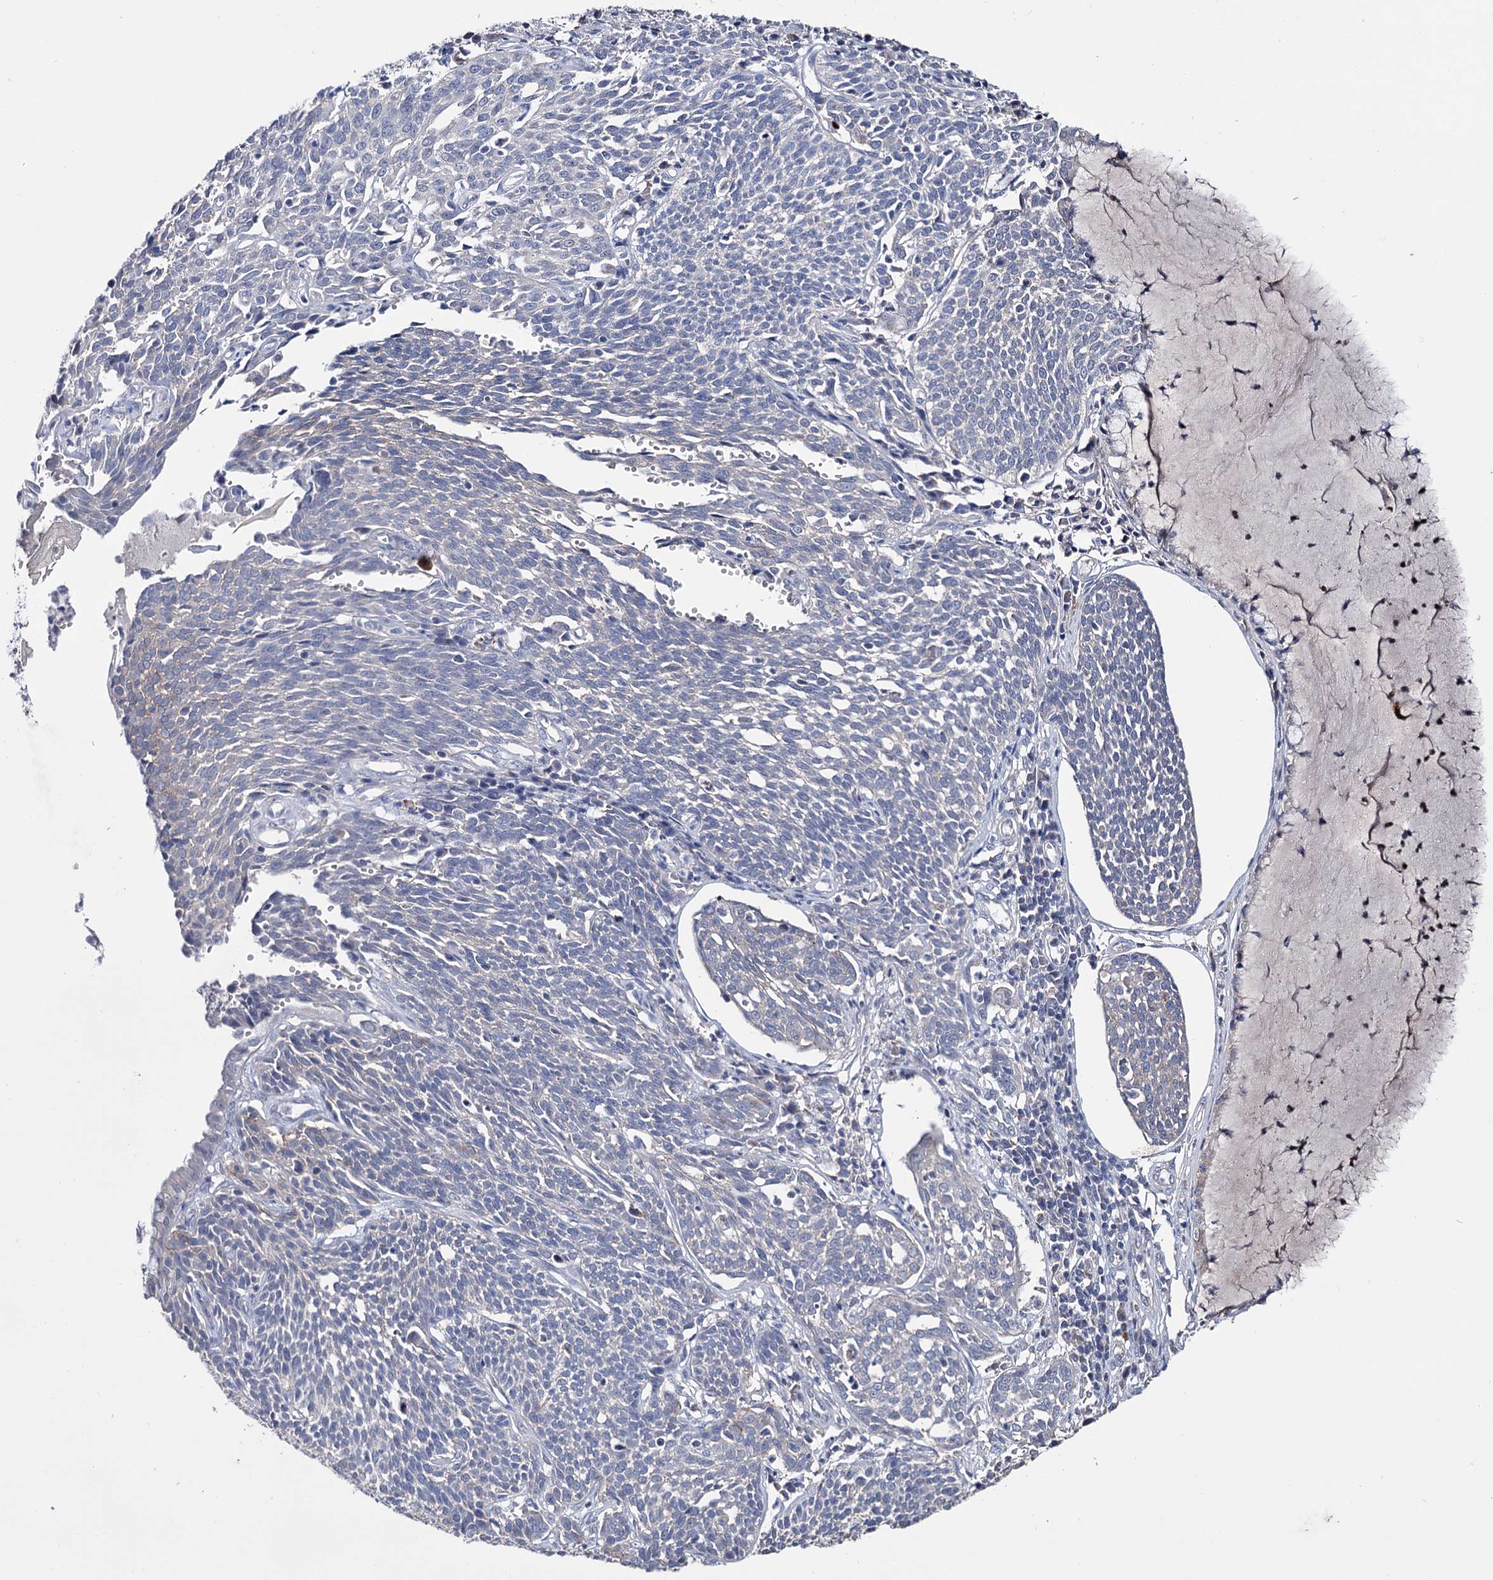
{"staining": {"intensity": "negative", "quantity": "none", "location": "none"}, "tissue": "cervical cancer", "cell_type": "Tumor cells", "image_type": "cancer", "snomed": [{"axis": "morphology", "description": "Squamous cell carcinoma, NOS"}, {"axis": "topography", "description": "Cervix"}], "caption": "DAB (3,3'-diaminobenzidine) immunohistochemical staining of cervical squamous cell carcinoma reveals no significant expression in tumor cells.", "gene": "EPB41L5", "patient": {"sex": "female", "age": 34}}